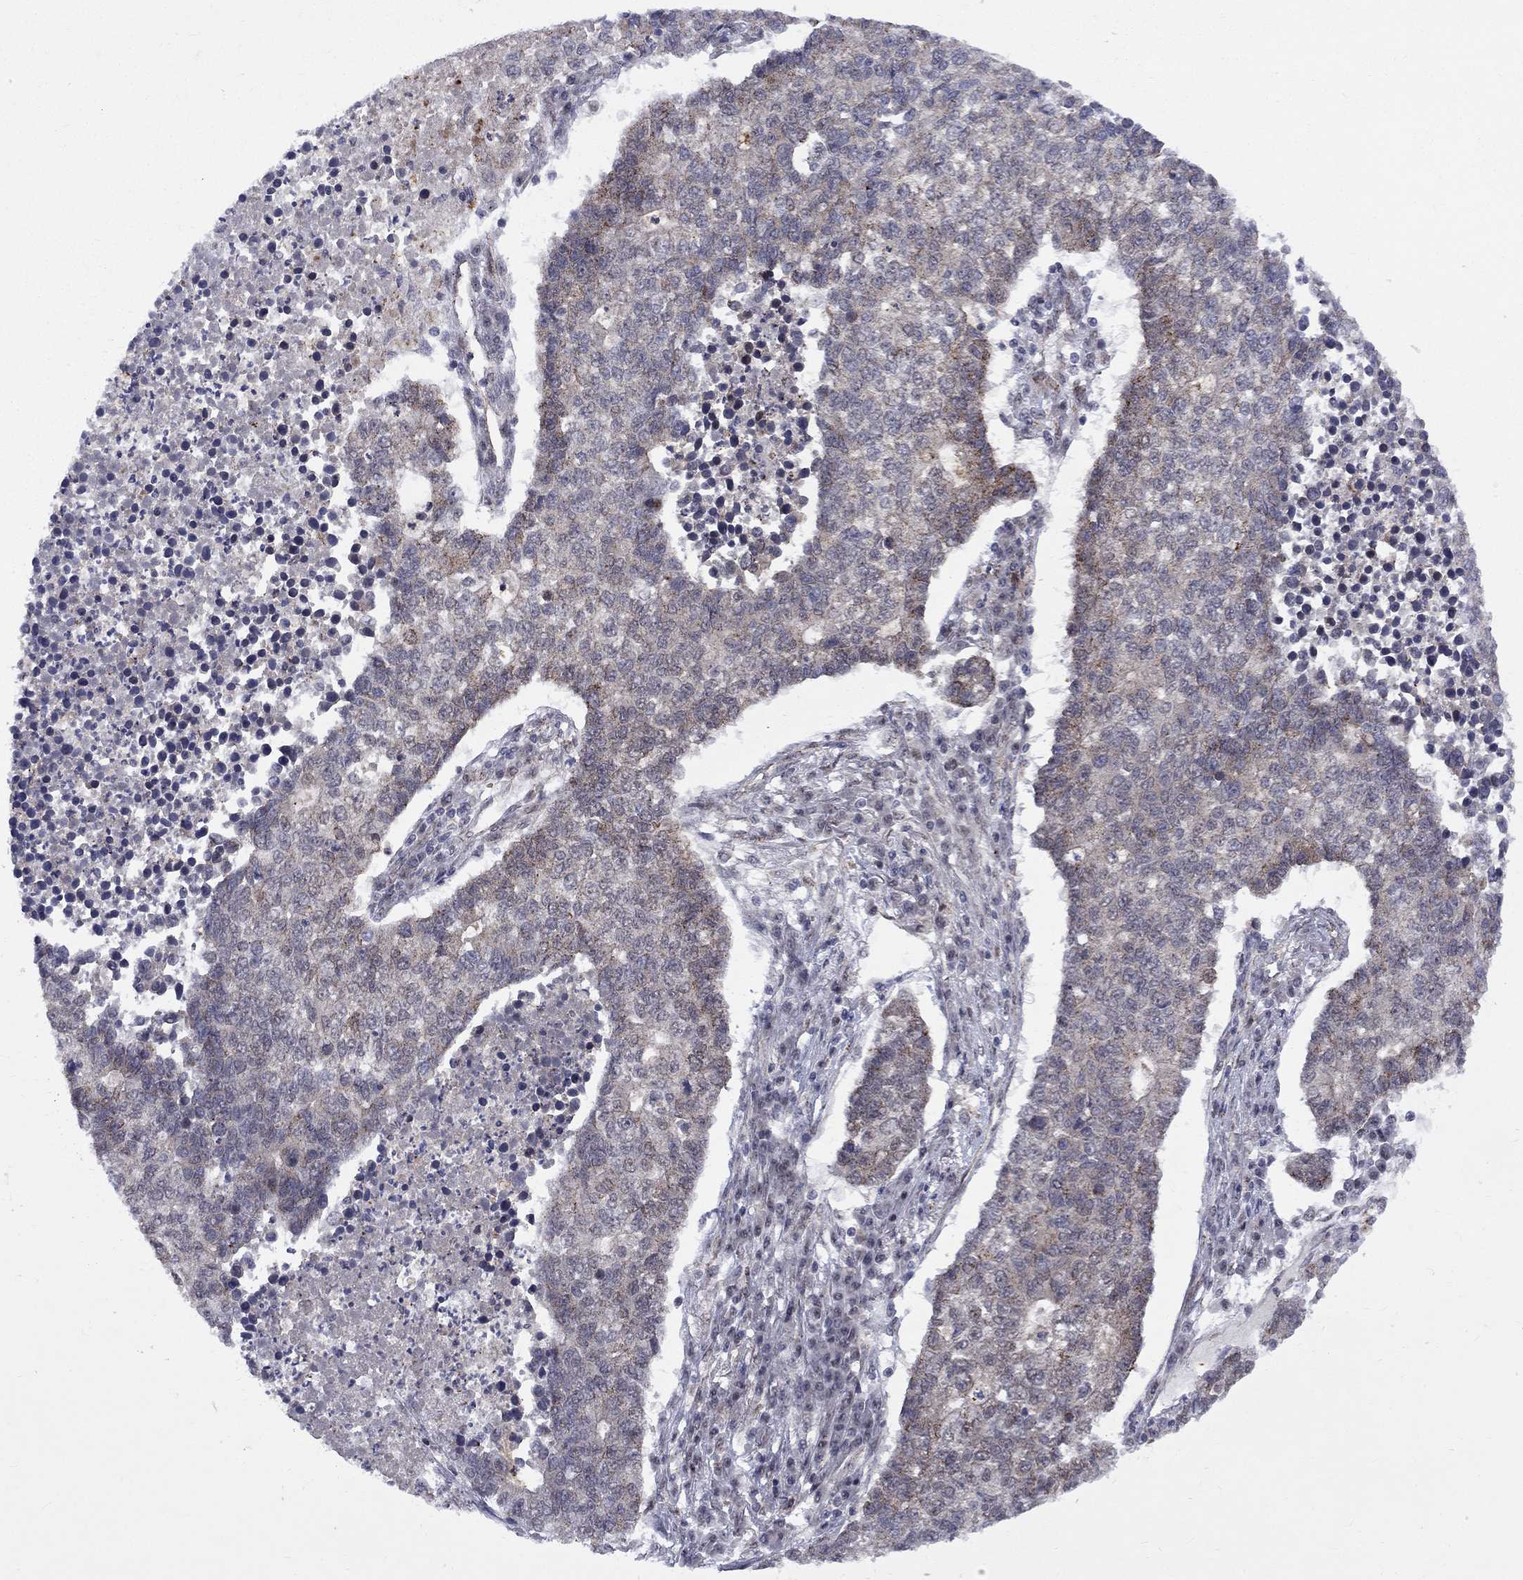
{"staining": {"intensity": "moderate", "quantity": "<25%", "location": "cytoplasmic/membranous"}, "tissue": "lung cancer", "cell_type": "Tumor cells", "image_type": "cancer", "snomed": [{"axis": "morphology", "description": "Adenocarcinoma, NOS"}, {"axis": "topography", "description": "Lung"}], "caption": "Immunohistochemical staining of lung cancer (adenocarcinoma) demonstrates low levels of moderate cytoplasmic/membranous protein expression in approximately <25% of tumor cells.", "gene": "KPNA3", "patient": {"sex": "male", "age": 57}}